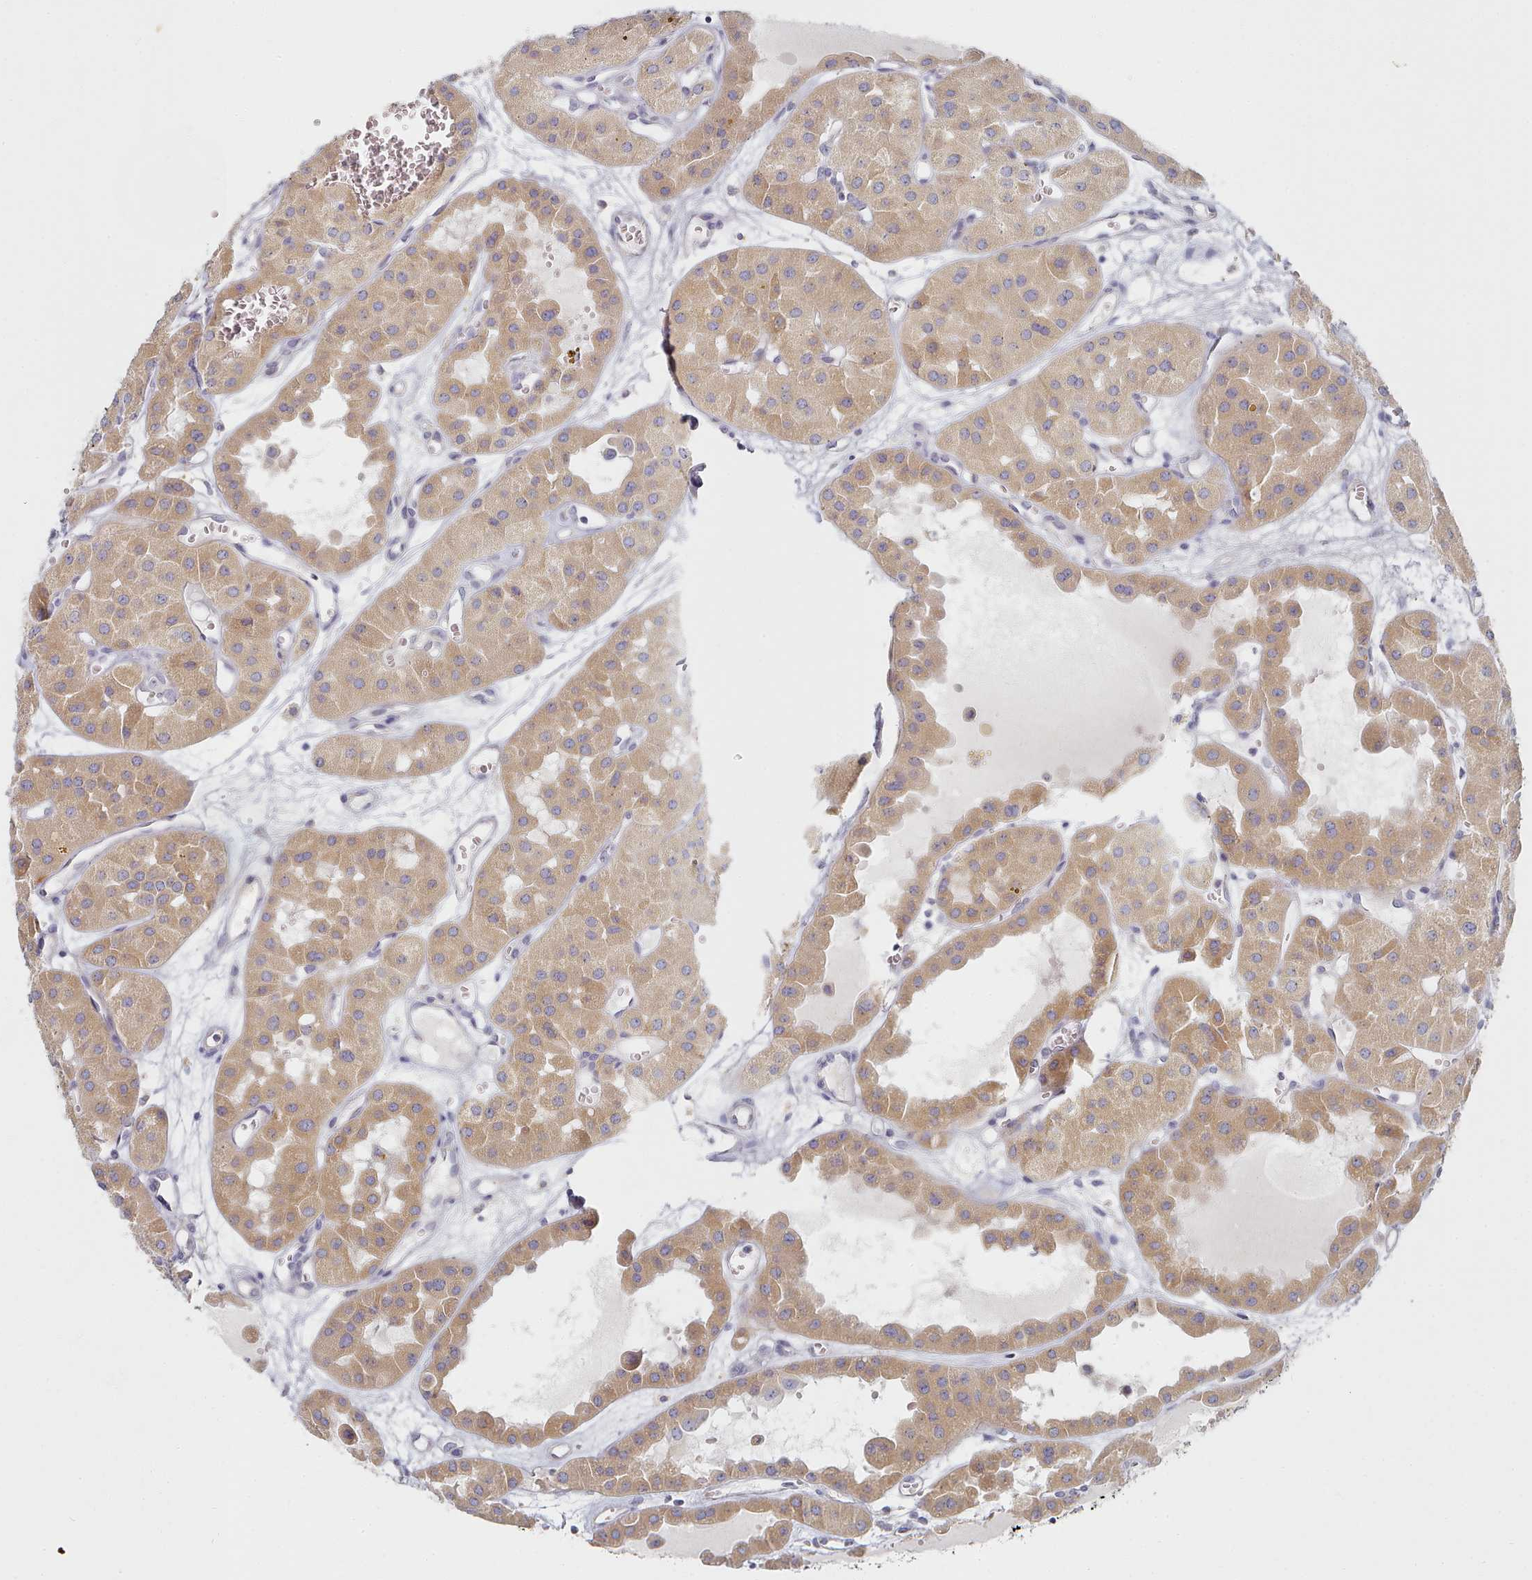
{"staining": {"intensity": "moderate", "quantity": ">75%", "location": "cytoplasmic/membranous"}, "tissue": "renal cancer", "cell_type": "Tumor cells", "image_type": "cancer", "snomed": [{"axis": "morphology", "description": "Carcinoma, NOS"}, {"axis": "topography", "description": "Kidney"}], "caption": "Immunohistochemical staining of renal cancer shows medium levels of moderate cytoplasmic/membranous staining in approximately >75% of tumor cells.", "gene": "TYW1B", "patient": {"sex": "female", "age": 75}}